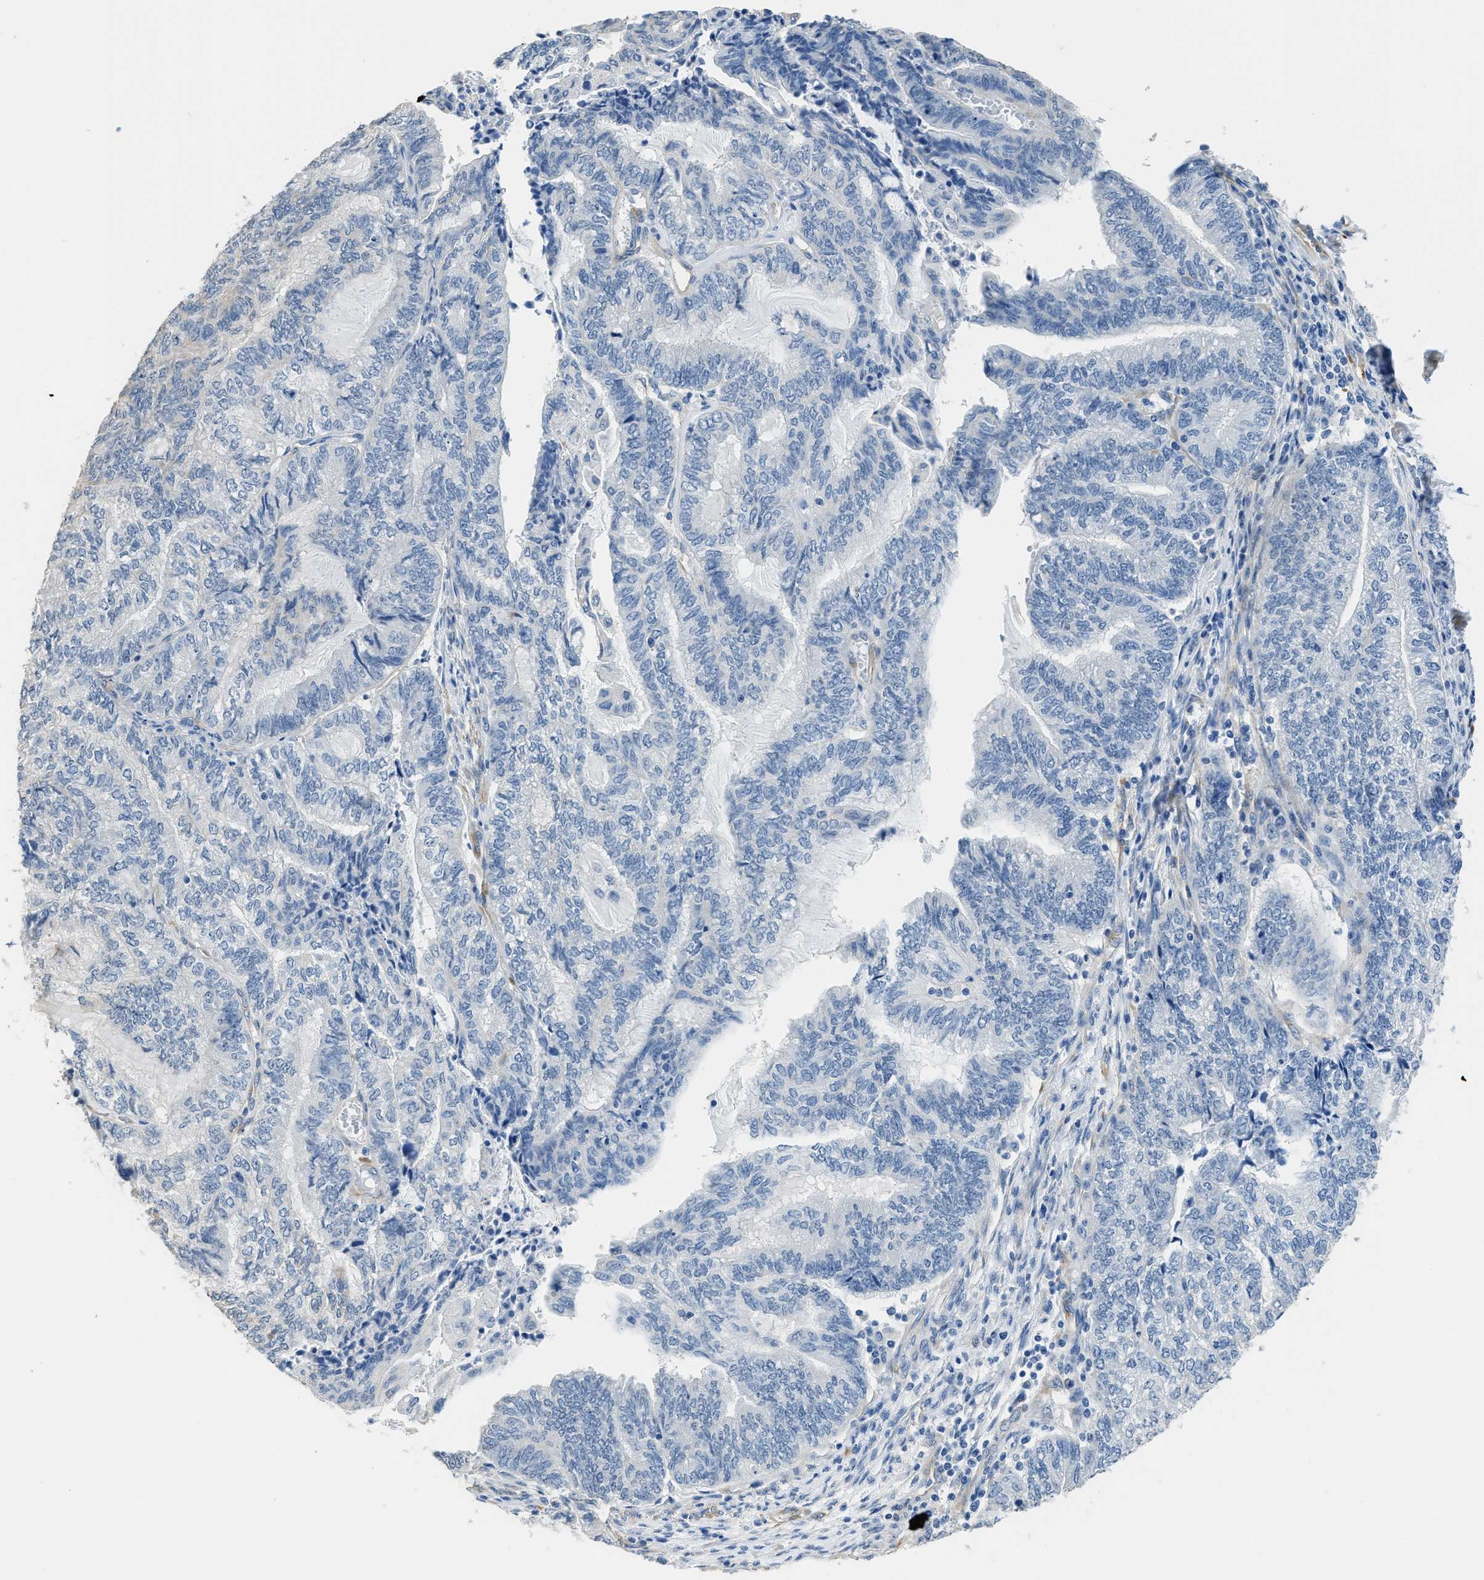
{"staining": {"intensity": "negative", "quantity": "none", "location": "none"}, "tissue": "endometrial cancer", "cell_type": "Tumor cells", "image_type": "cancer", "snomed": [{"axis": "morphology", "description": "Adenocarcinoma, NOS"}, {"axis": "topography", "description": "Uterus"}, {"axis": "topography", "description": "Endometrium"}], "caption": "The micrograph shows no staining of tumor cells in adenocarcinoma (endometrial).", "gene": "ZSWIM5", "patient": {"sex": "female", "age": 70}}